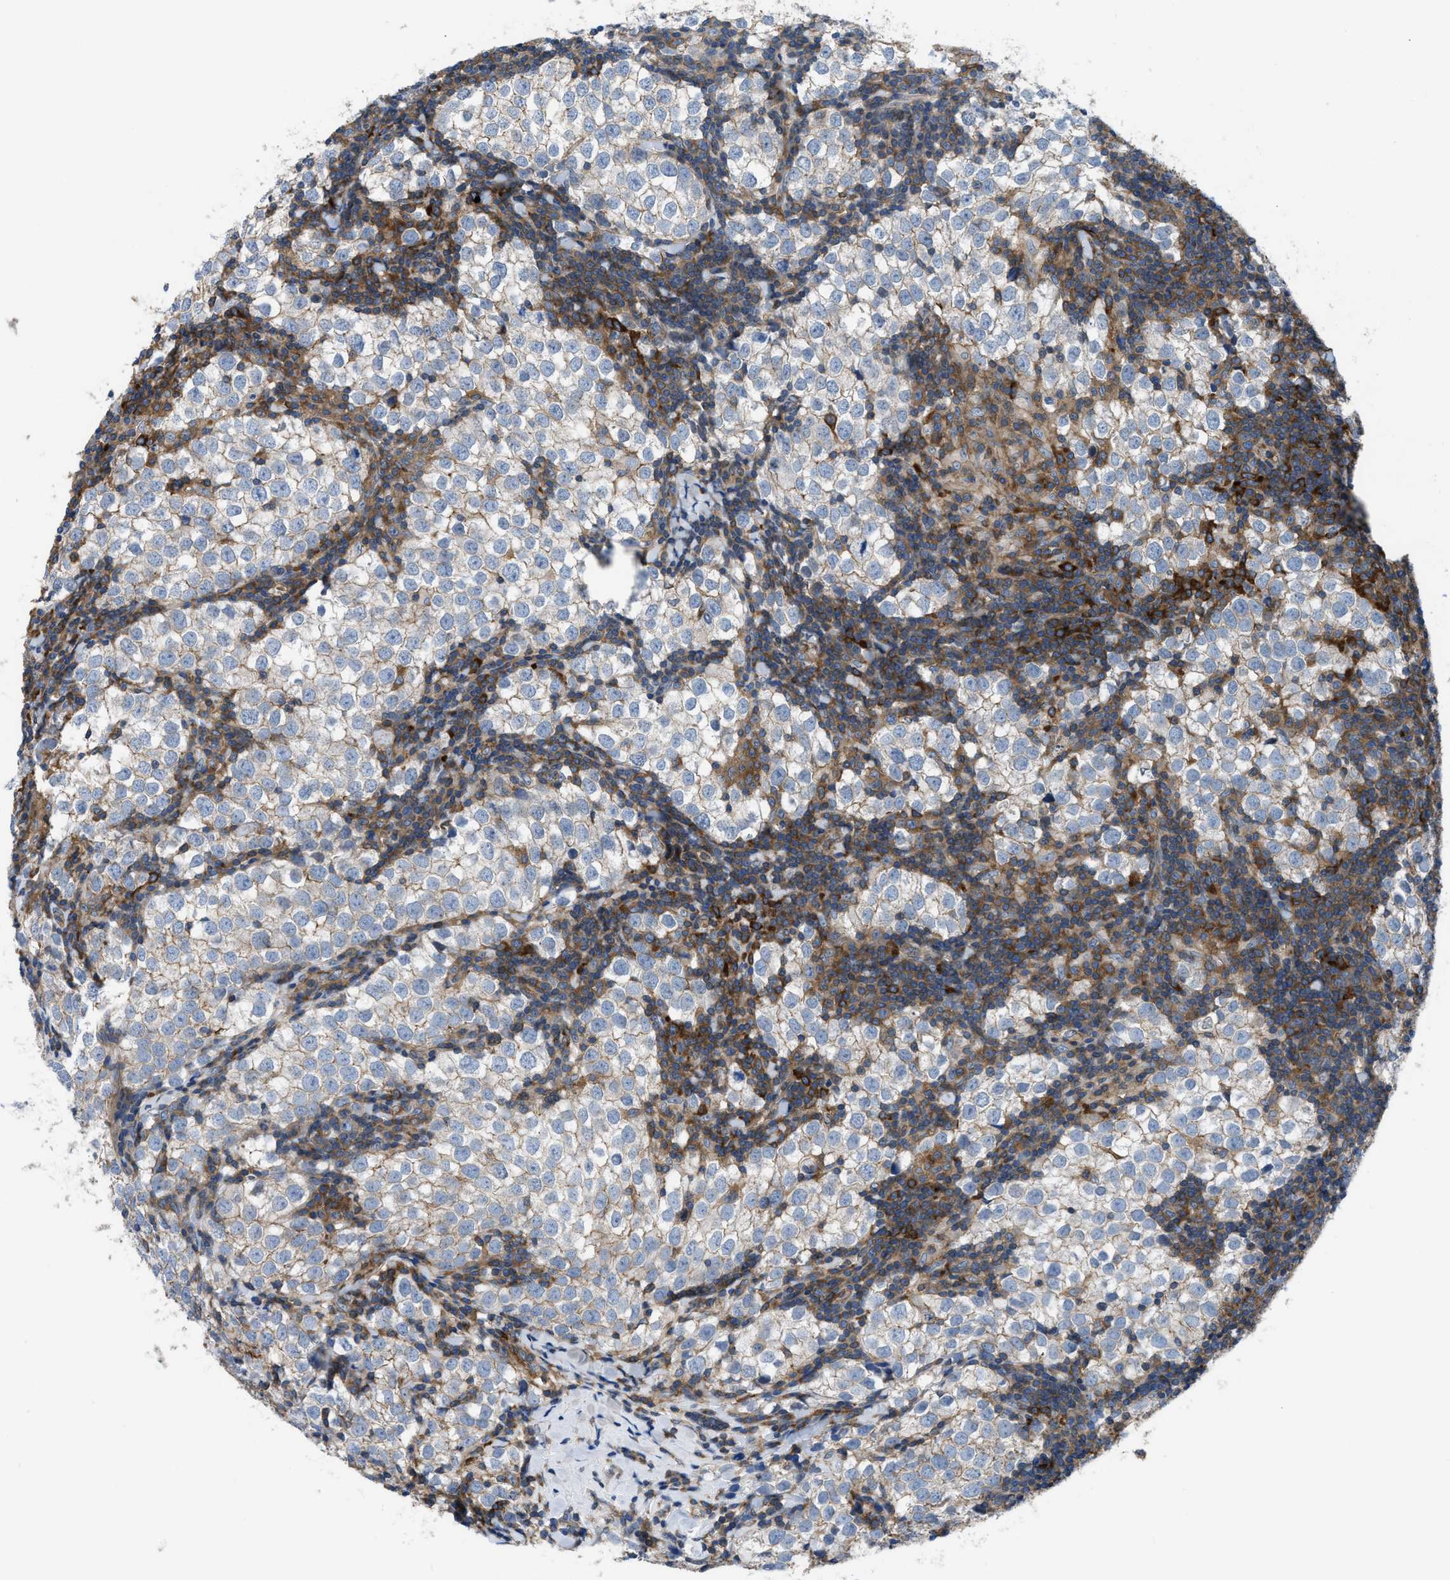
{"staining": {"intensity": "negative", "quantity": "none", "location": "none"}, "tissue": "testis cancer", "cell_type": "Tumor cells", "image_type": "cancer", "snomed": [{"axis": "morphology", "description": "Seminoma, NOS"}, {"axis": "morphology", "description": "Carcinoma, Embryonal, NOS"}, {"axis": "topography", "description": "Testis"}], "caption": "Immunohistochemical staining of human testis seminoma shows no significant expression in tumor cells. Nuclei are stained in blue.", "gene": "MYO18A", "patient": {"sex": "male", "age": 36}}